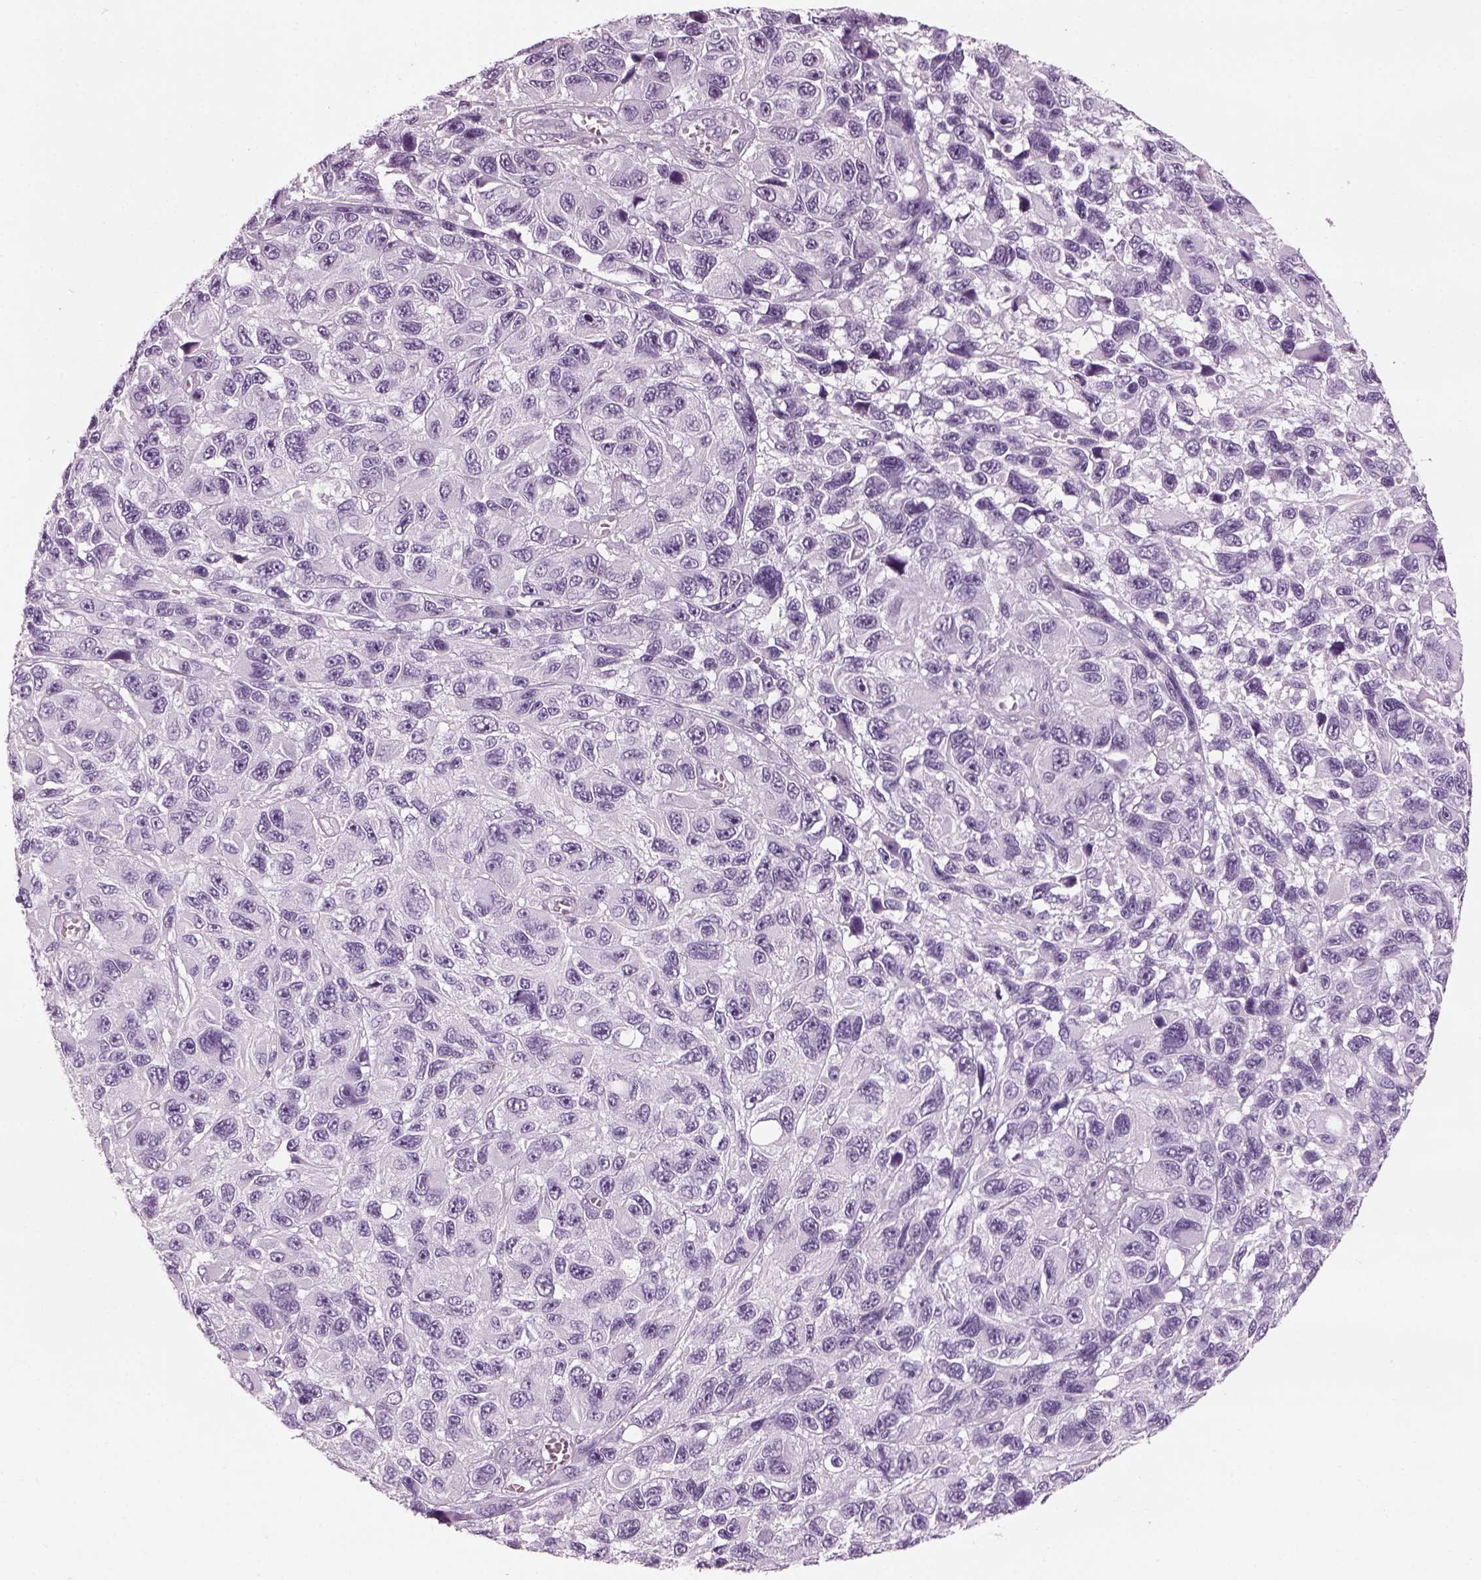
{"staining": {"intensity": "negative", "quantity": "none", "location": "none"}, "tissue": "melanoma", "cell_type": "Tumor cells", "image_type": "cancer", "snomed": [{"axis": "morphology", "description": "Malignant melanoma, NOS"}, {"axis": "topography", "description": "Skin"}], "caption": "The image exhibits no significant positivity in tumor cells of melanoma. Nuclei are stained in blue.", "gene": "SAG", "patient": {"sex": "male", "age": 53}}